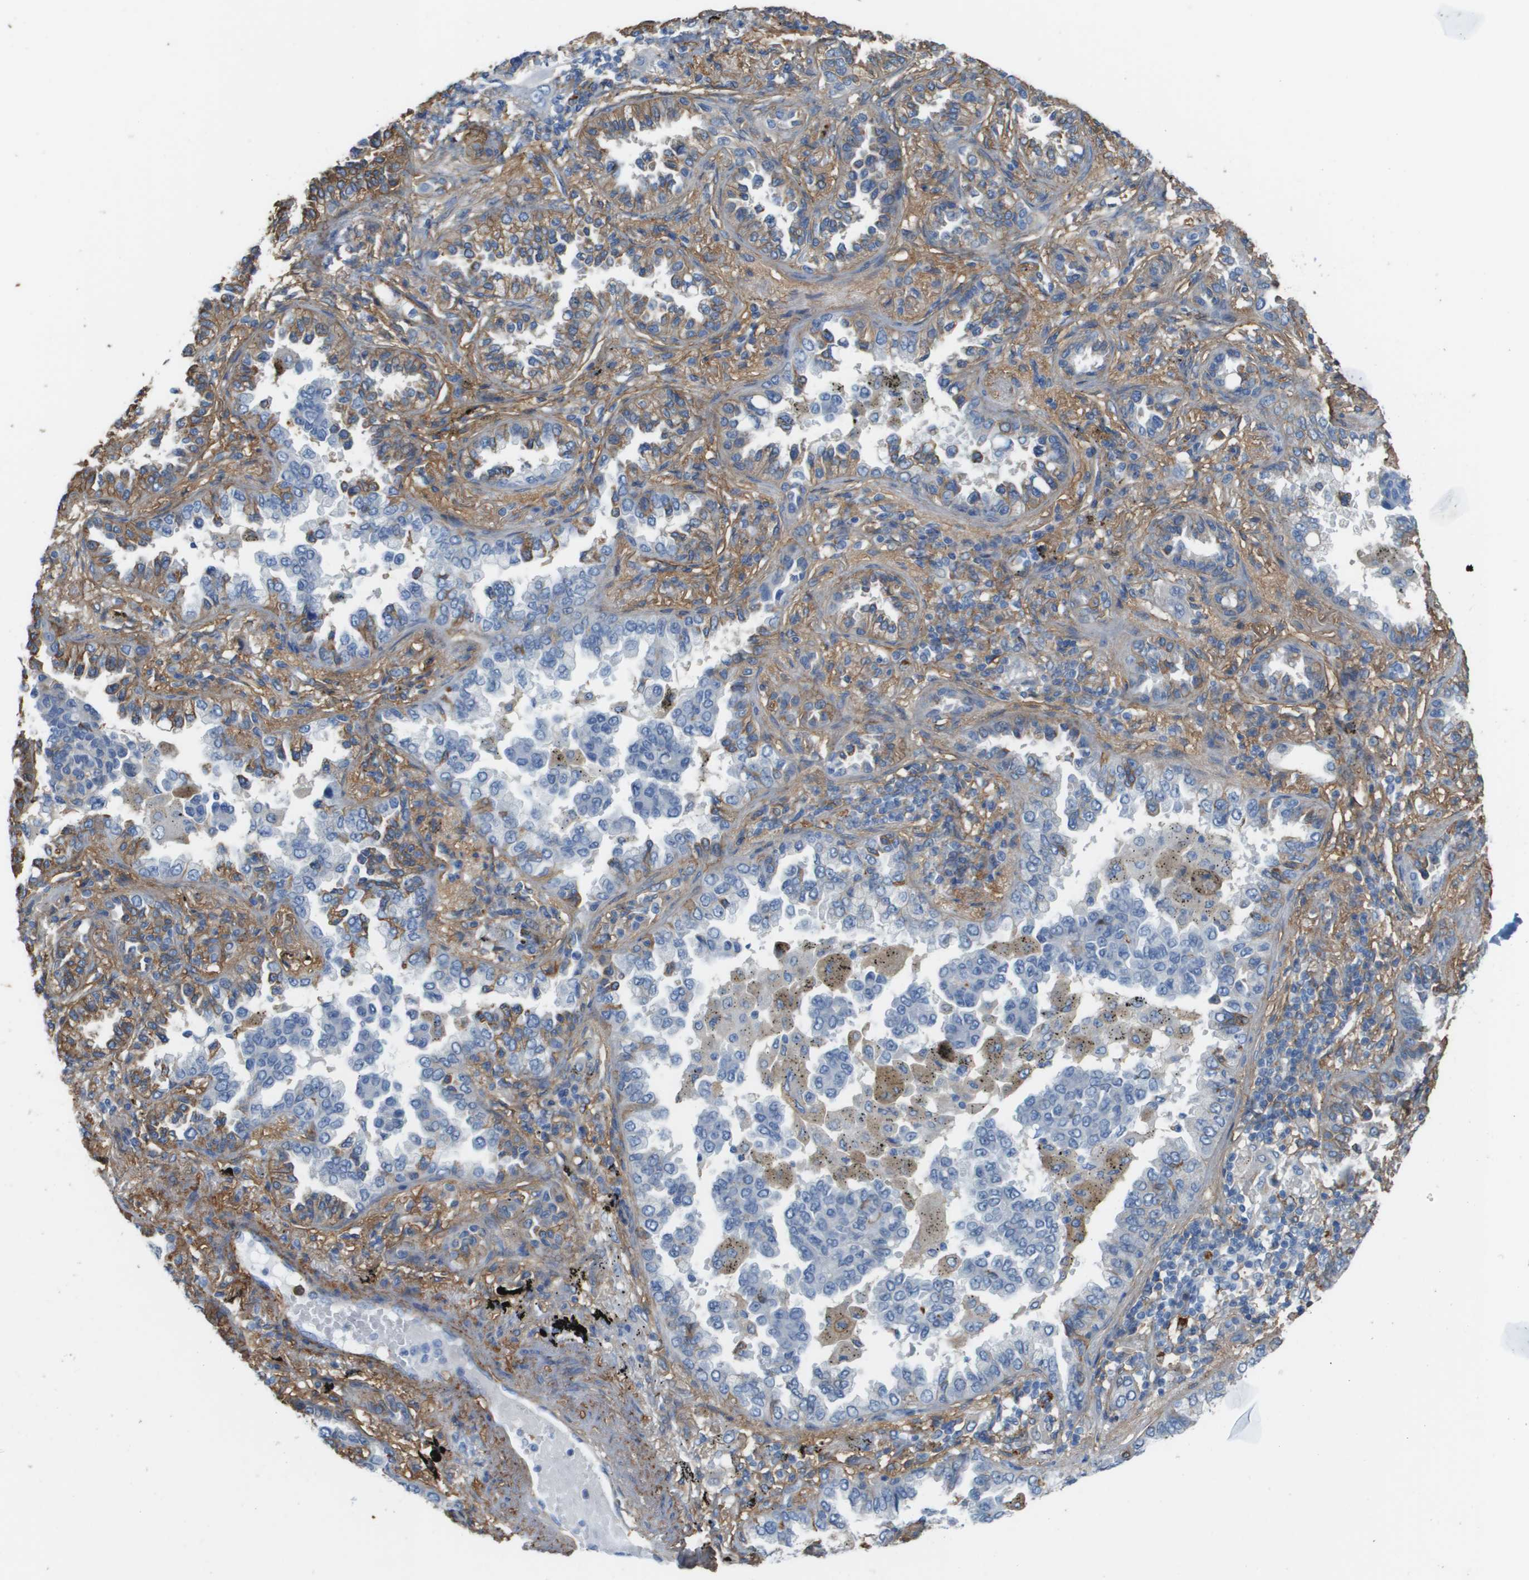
{"staining": {"intensity": "moderate", "quantity": "<25%", "location": "cytoplasmic/membranous"}, "tissue": "lung cancer", "cell_type": "Tumor cells", "image_type": "cancer", "snomed": [{"axis": "morphology", "description": "Normal tissue, NOS"}, {"axis": "morphology", "description": "Adenocarcinoma, NOS"}, {"axis": "topography", "description": "Lung"}], "caption": "Lung cancer (adenocarcinoma) was stained to show a protein in brown. There is low levels of moderate cytoplasmic/membranous positivity in about <25% of tumor cells.", "gene": "ZBTB43", "patient": {"sex": "male", "age": 59}}